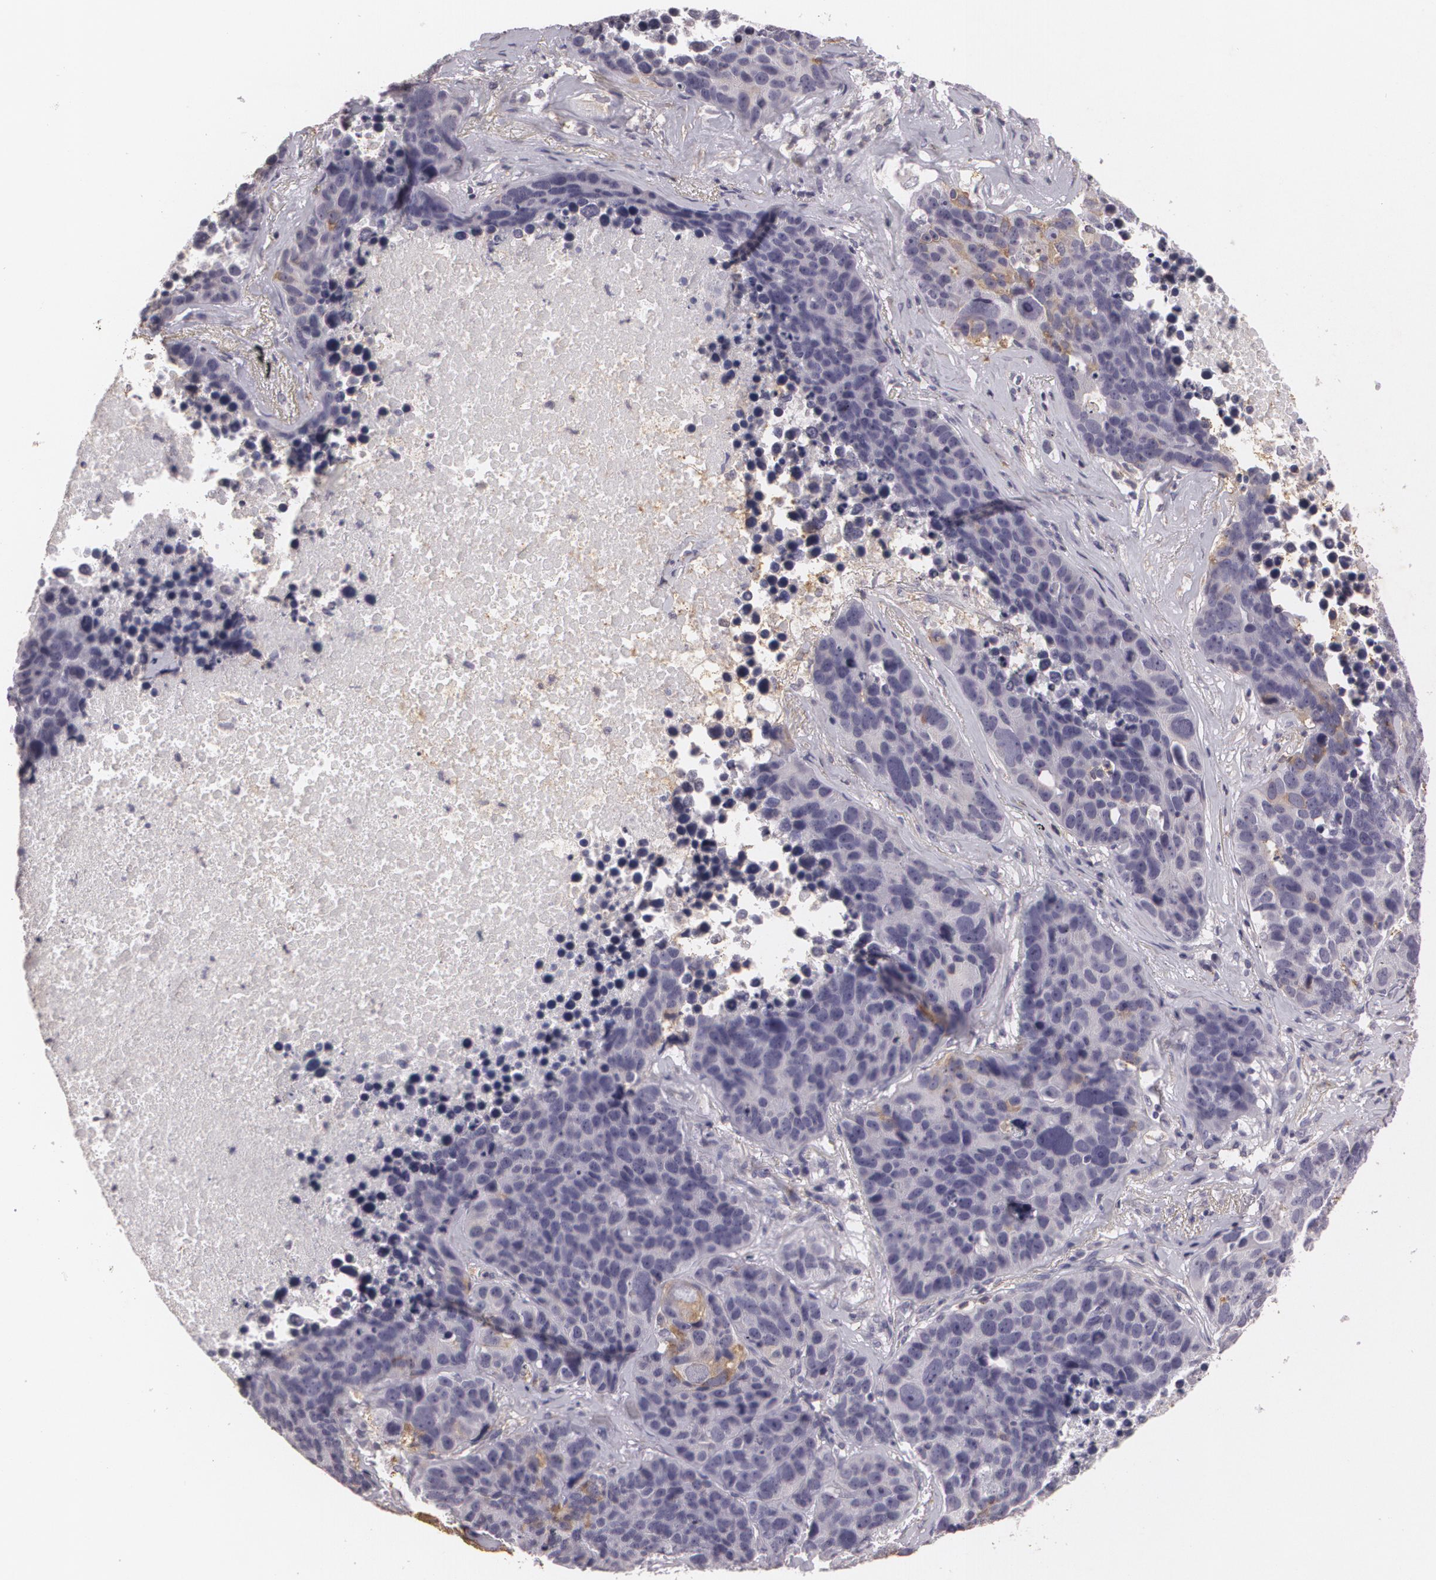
{"staining": {"intensity": "negative", "quantity": "none", "location": "none"}, "tissue": "lung cancer", "cell_type": "Tumor cells", "image_type": "cancer", "snomed": [{"axis": "morphology", "description": "Carcinoid, malignant, NOS"}, {"axis": "topography", "description": "Lung"}], "caption": "Lung carcinoid (malignant) stained for a protein using immunohistochemistry shows no positivity tumor cells.", "gene": "KCNA4", "patient": {"sex": "male", "age": 60}}